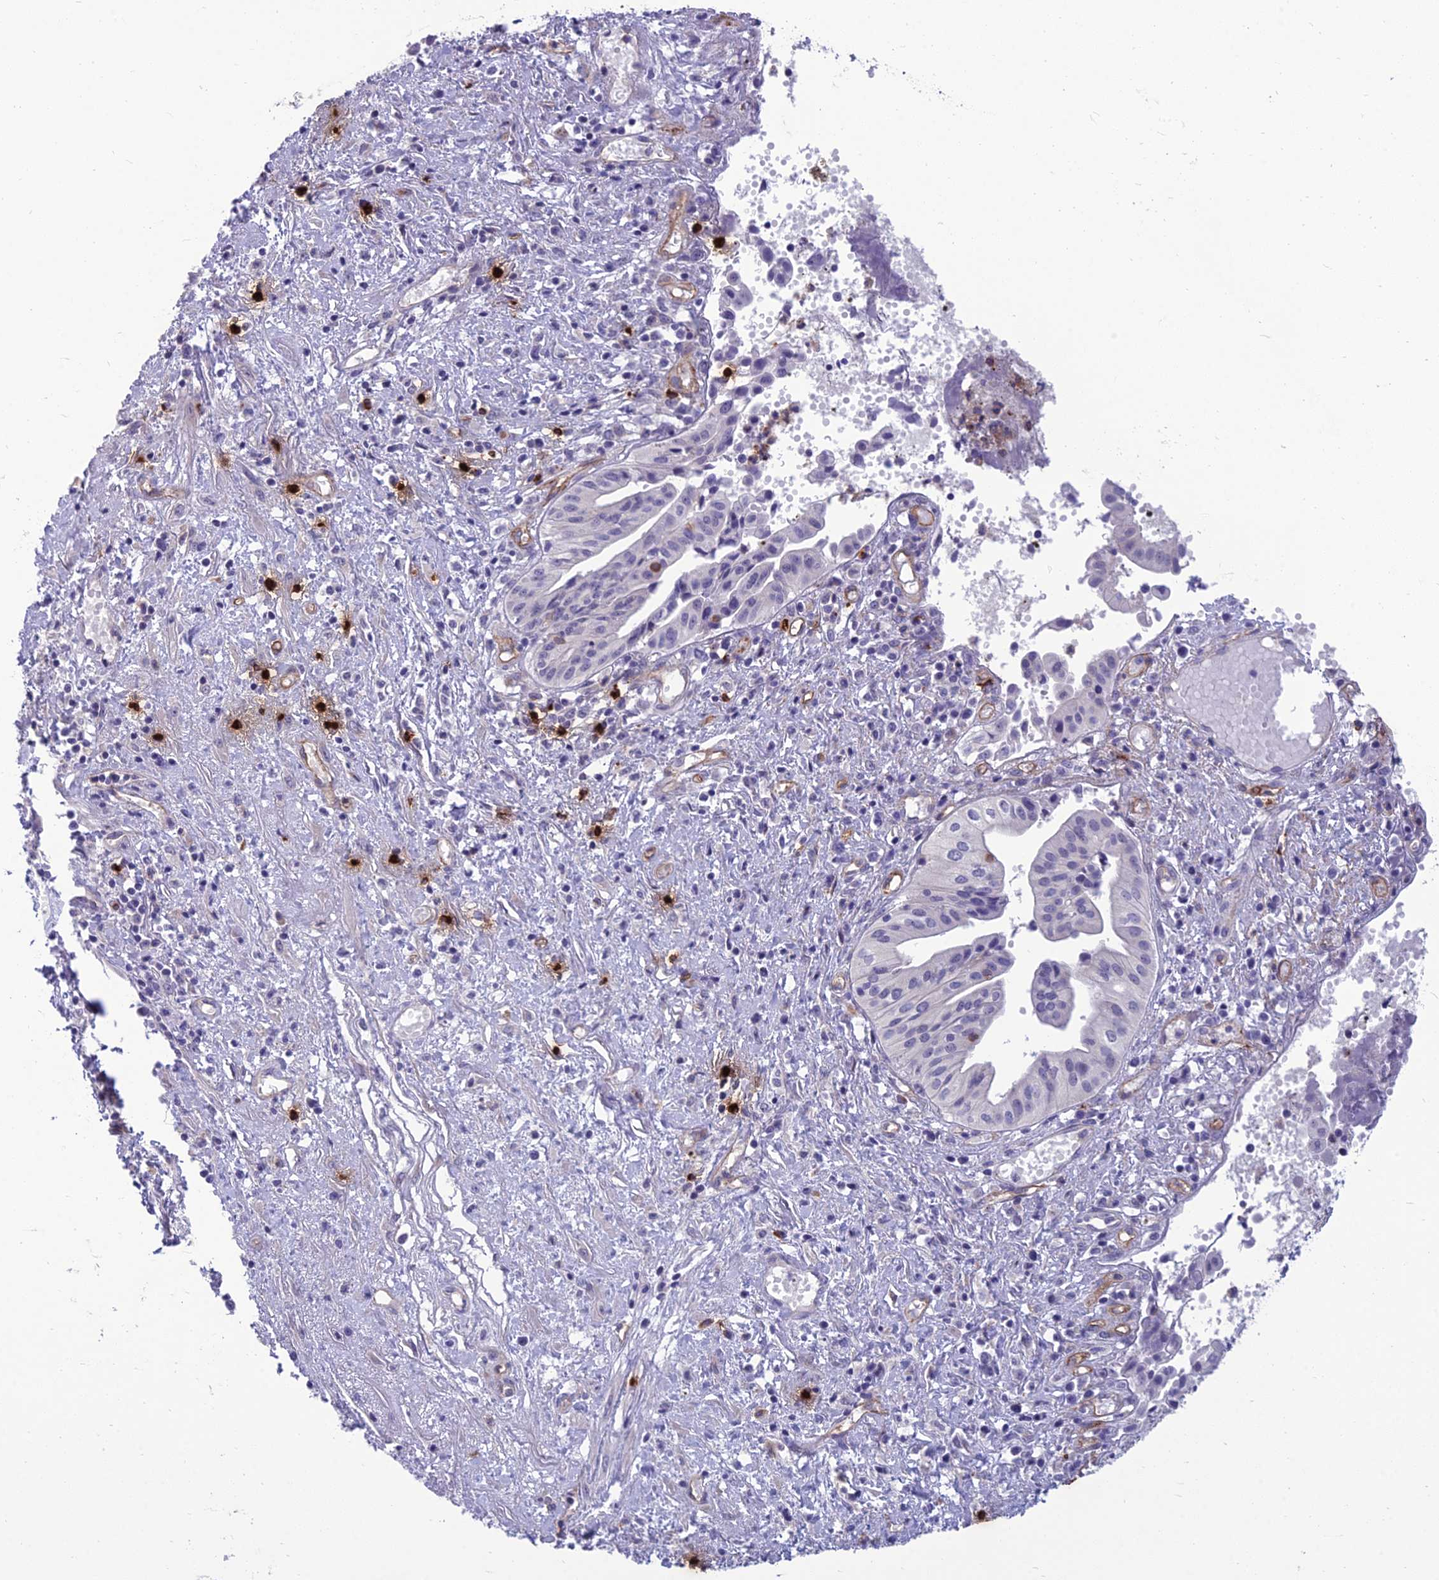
{"staining": {"intensity": "negative", "quantity": "none", "location": "none"}, "tissue": "pancreatic cancer", "cell_type": "Tumor cells", "image_type": "cancer", "snomed": [{"axis": "morphology", "description": "Adenocarcinoma, NOS"}, {"axis": "topography", "description": "Pancreas"}], "caption": "Human pancreatic adenocarcinoma stained for a protein using immunohistochemistry (IHC) demonstrates no expression in tumor cells.", "gene": "BBS7", "patient": {"sex": "female", "age": 50}}